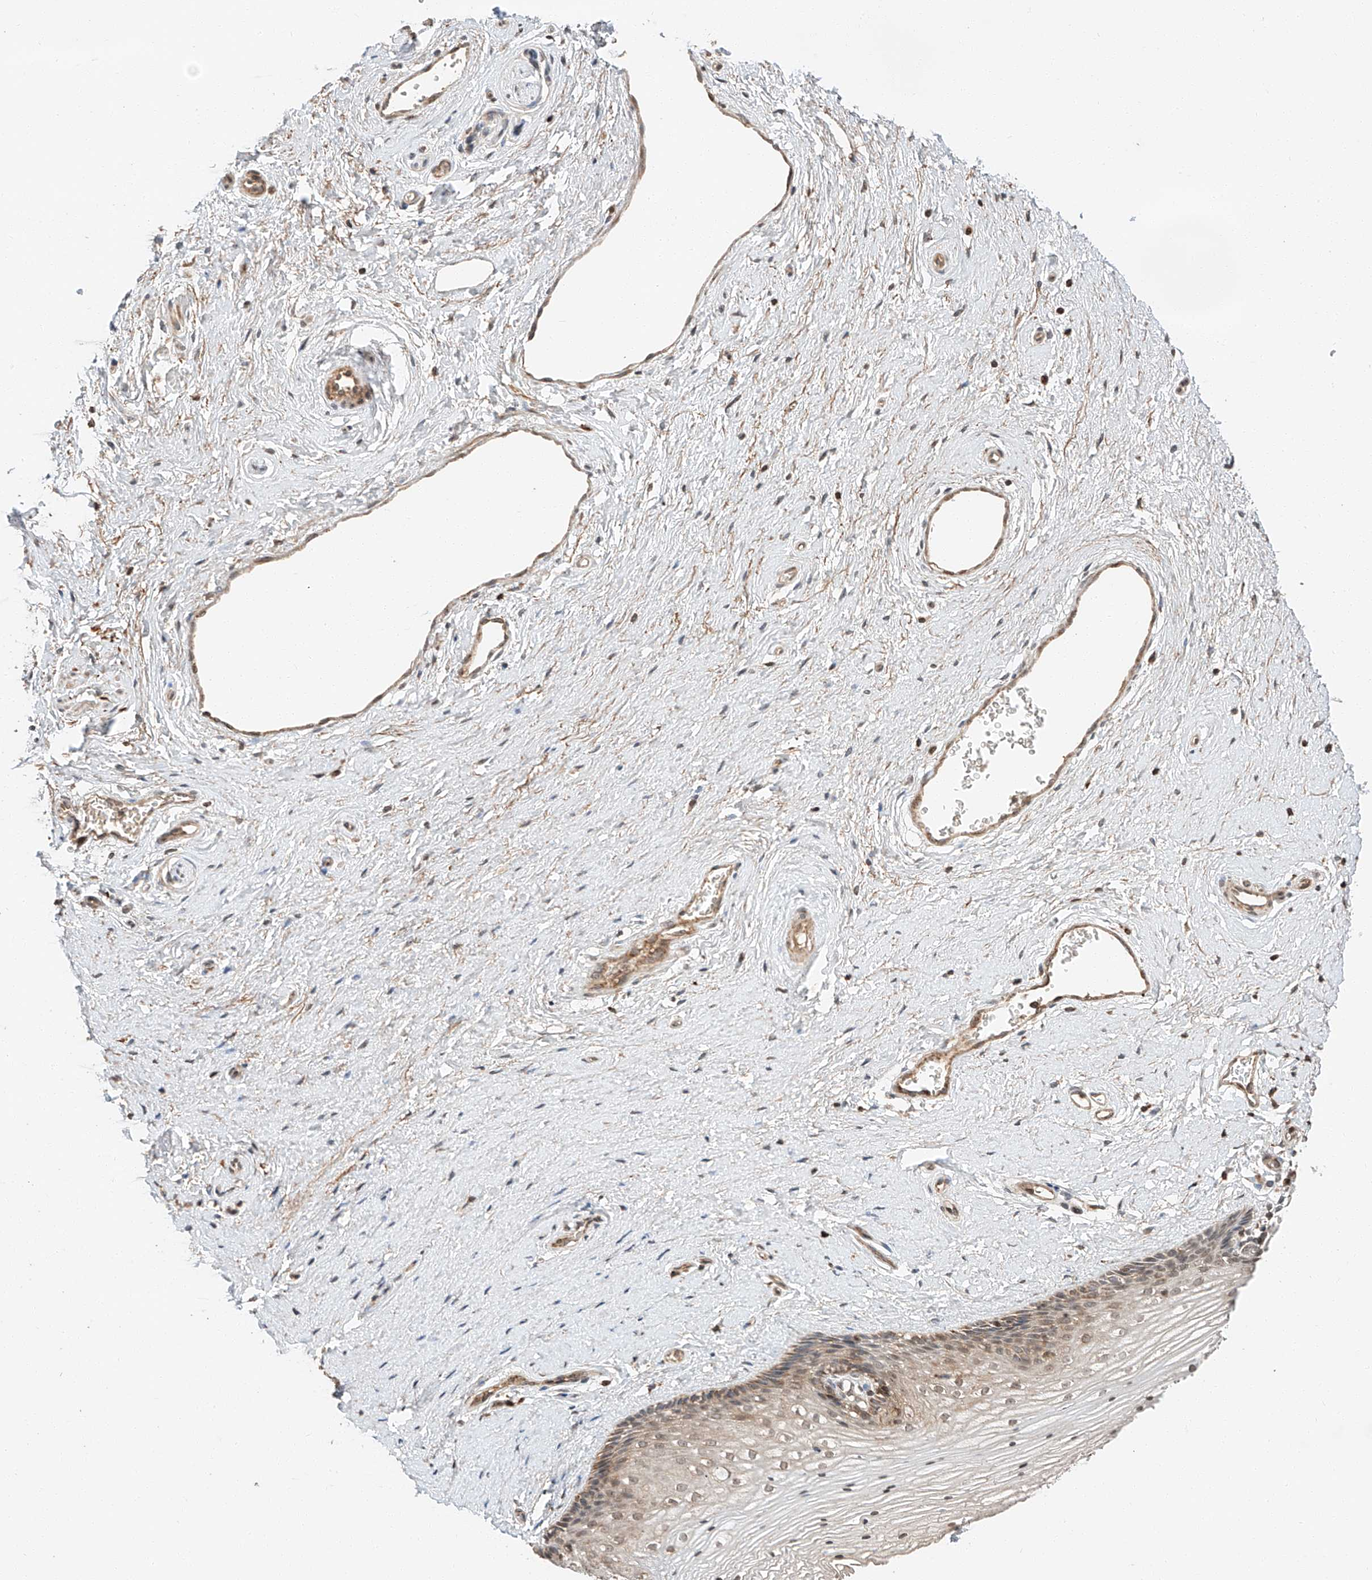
{"staining": {"intensity": "moderate", "quantity": "25%-75%", "location": "cytoplasmic/membranous"}, "tissue": "vagina", "cell_type": "Squamous epithelial cells", "image_type": "normal", "snomed": [{"axis": "morphology", "description": "Normal tissue, NOS"}, {"axis": "topography", "description": "Vagina"}], "caption": "Immunohistochemistry staining of unremarkable vagina, which displays medium levels of moderate cytoplasmic/membranous positivity in about 25%-75% of squamous epithelial cells indicating moderate cytoplasmic/membranous protein staining. The staining was performed using DAB (3,3'-diaminobenzidine) (brown) for protein detection and nuclei were counterstained in hematoxylin (blue).", "gene": "ARHGAP33", "patient": {"sex": "female", "age": 46}}